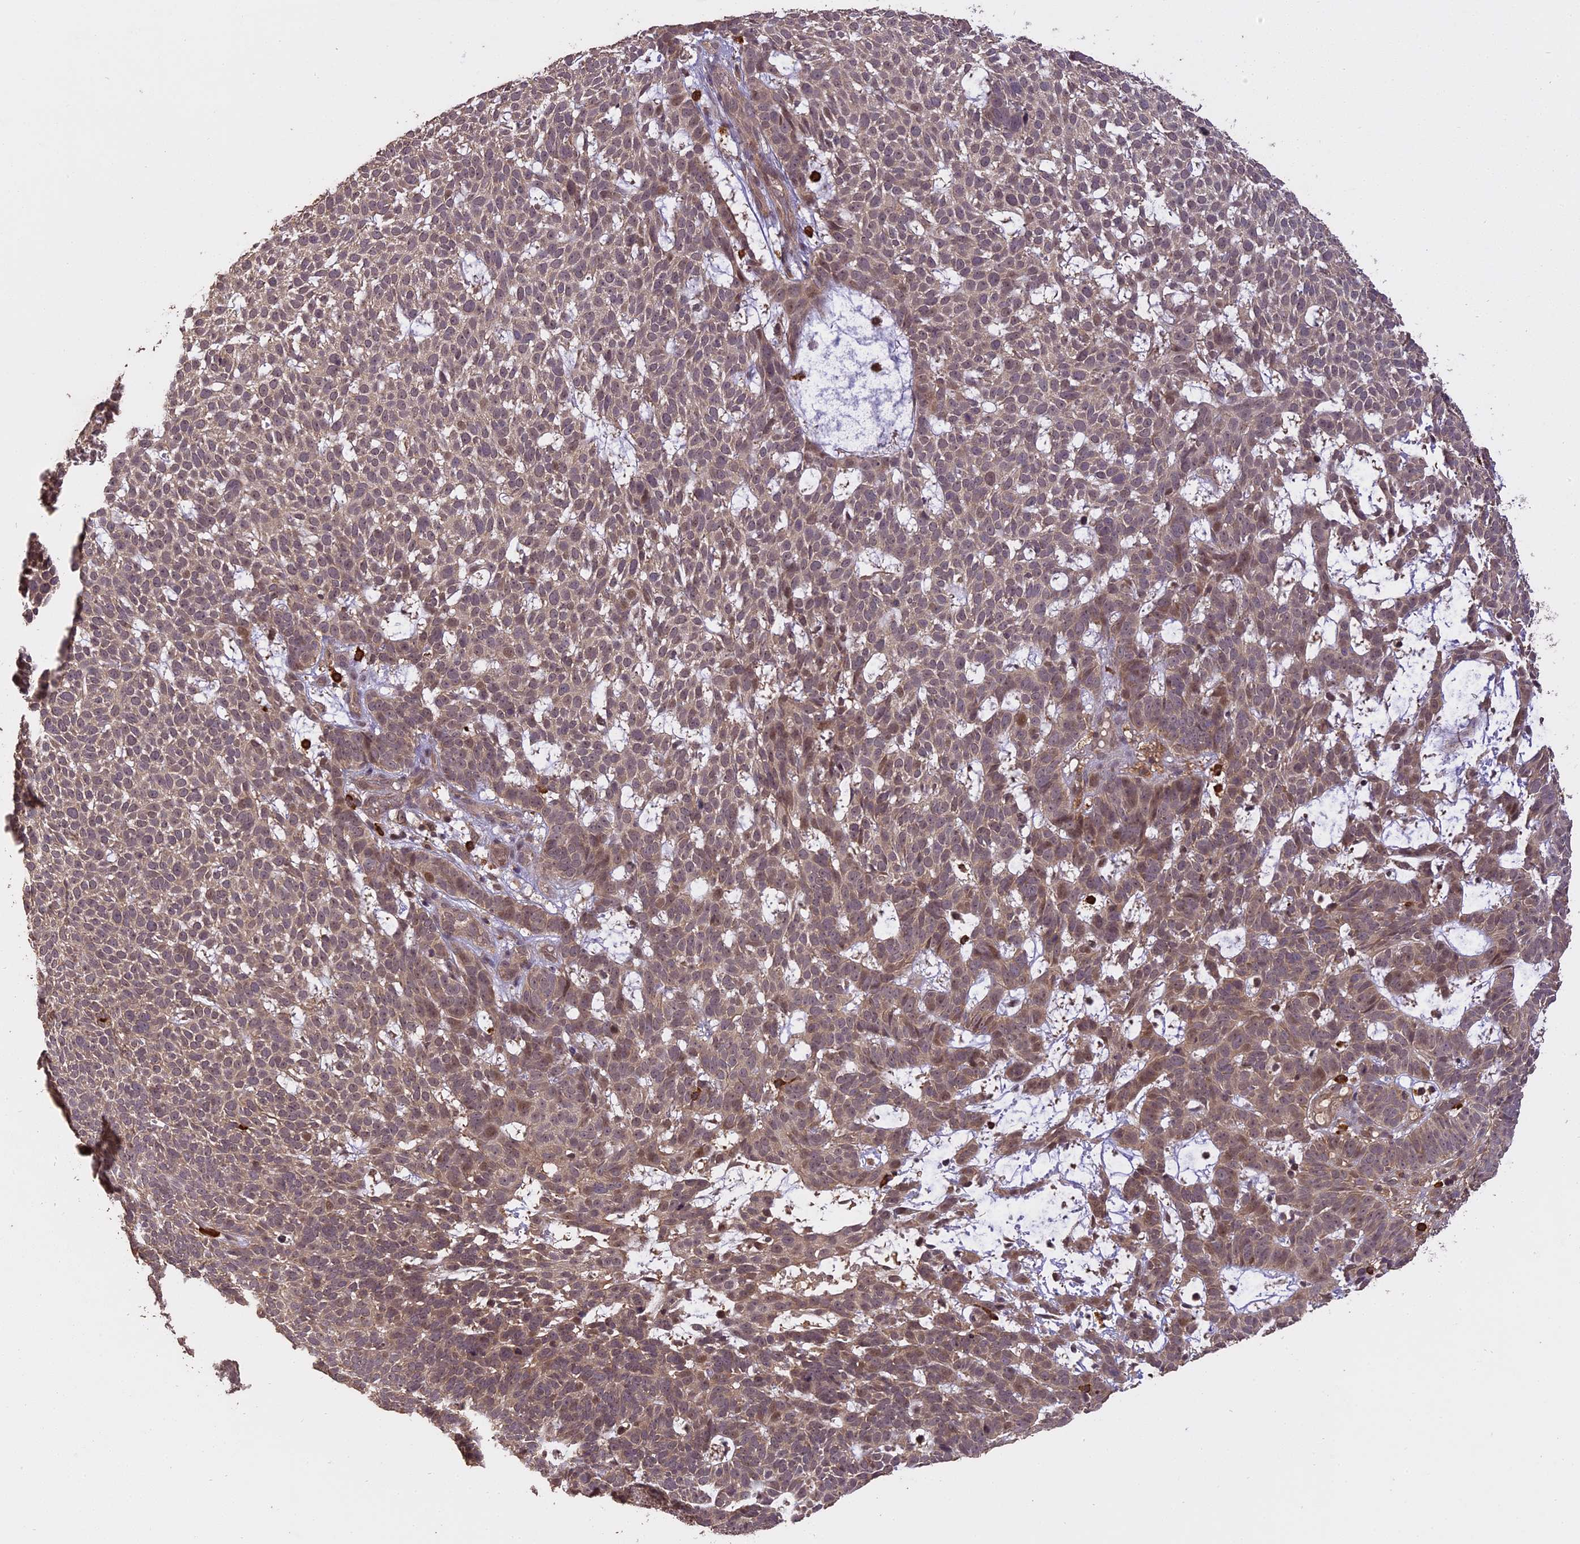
{"staining": {"intensity": "moderate", "quantity": "25%-75%", "location": "cytoplasmic/membranous"}, "tissue": "skin cancer", "cell_type": "Tumor cells", "image_type": "cancer", "snomed": [{"axis": "morphology", "description": "Basal cell carcinoma"}, {"axis": "topography", "description": "Skin"}], "caption": "This is a histology image of immunohistochemistry (IHC) staining of skin cancer (basal cell carcinoma), which shows moderate positivity in the cytoplasmic/membranous of tumor cells.", "gene": "TIGD7", "patient": {"sex": "female", "age": 78}}